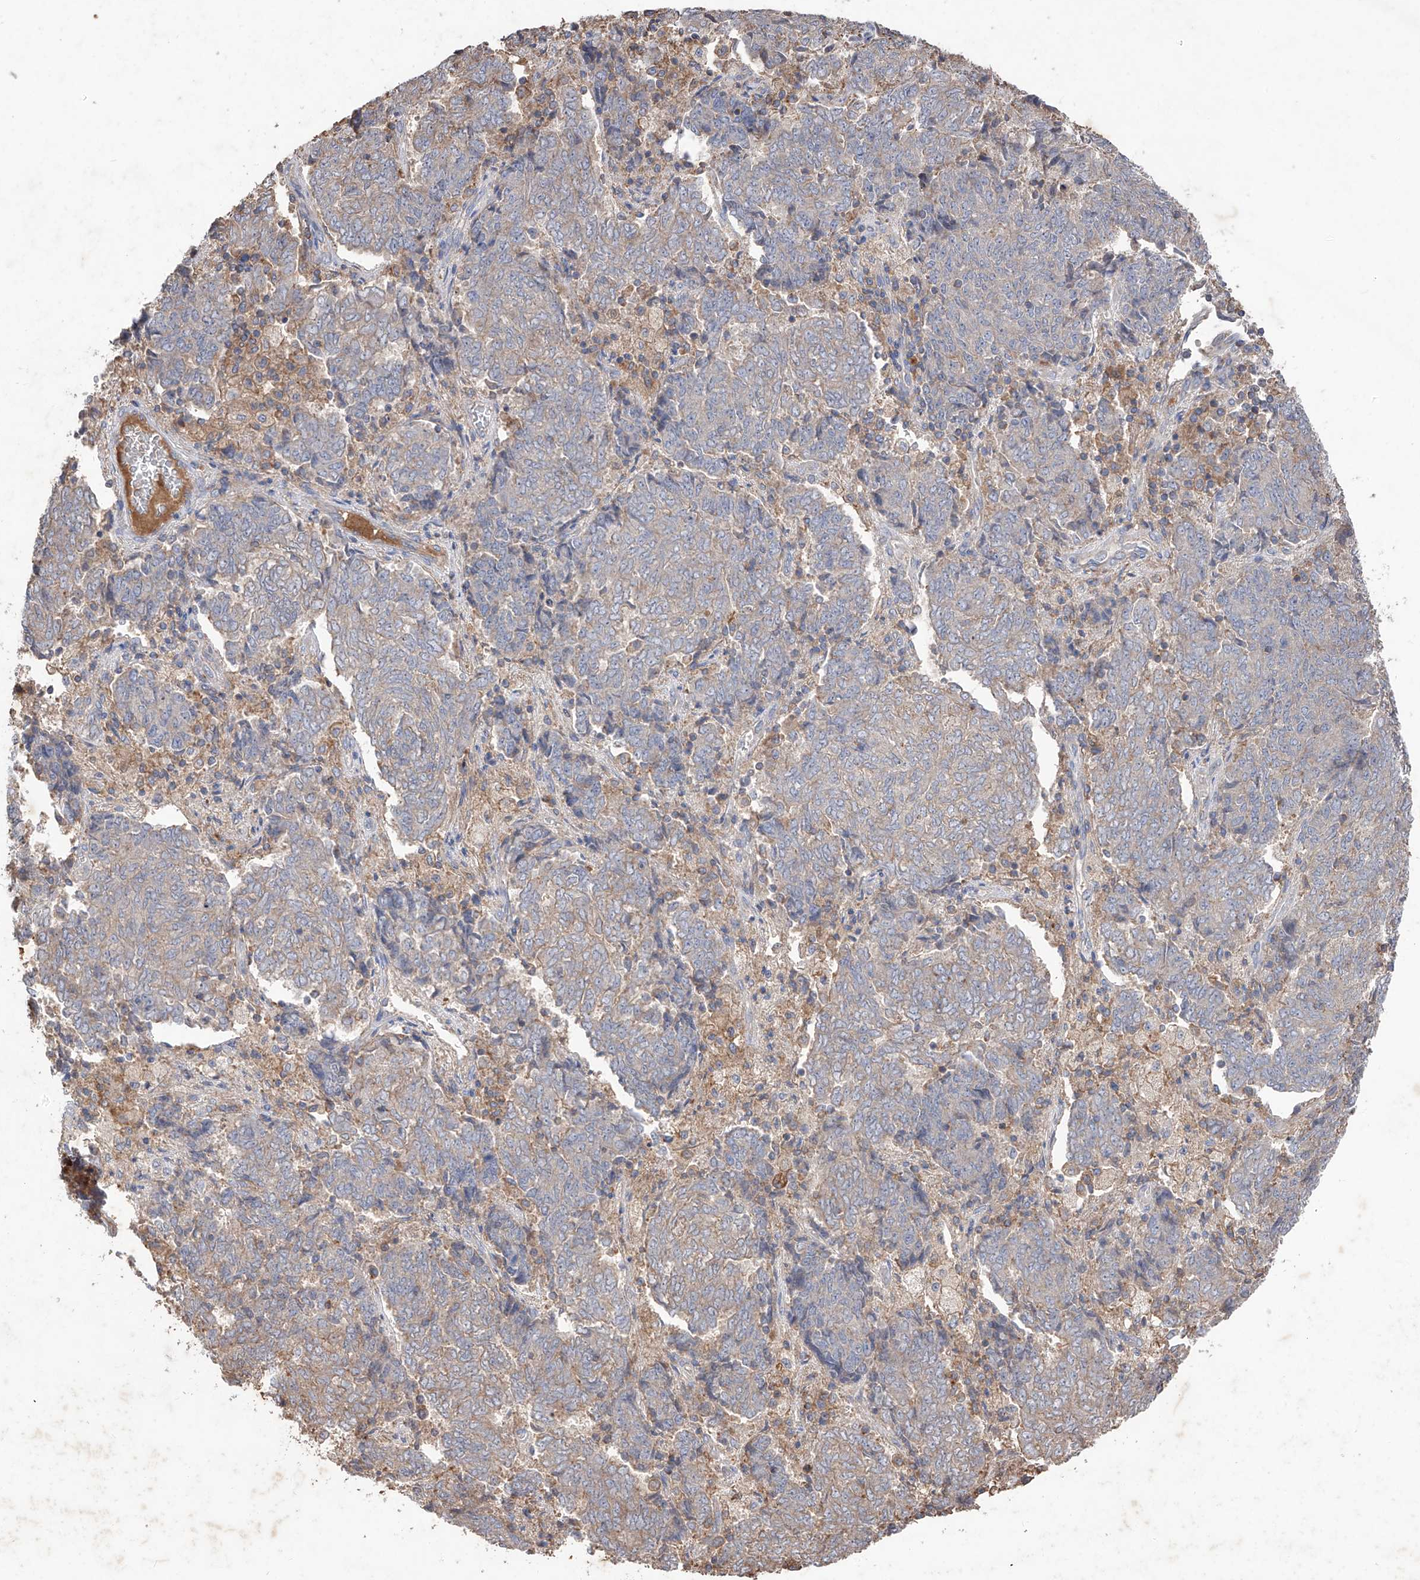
{"staining": {"intensity": "weak", "quantity": "<25%", "location": "cytoplasmic/membranous"}, "tissue": "endometrial cancer", "cell_type": "Tumor cells", "image_type": "cancer", "snomed": [{"axis": "morphology", "description": "Adenocarcinoma, NOS"}, {"axis": "topography", "description": "Endometrium"}], "caption": "Immunohistochemistry (IHC) histopathology image of neoplastic tissue: endometrial cancer stained with DAB (3,3'-diaminobenzidine) exhibits no significant protein expression in tumor cells.", "gene": "EDN1", "patient": {"sex": "female", "age": 80}}